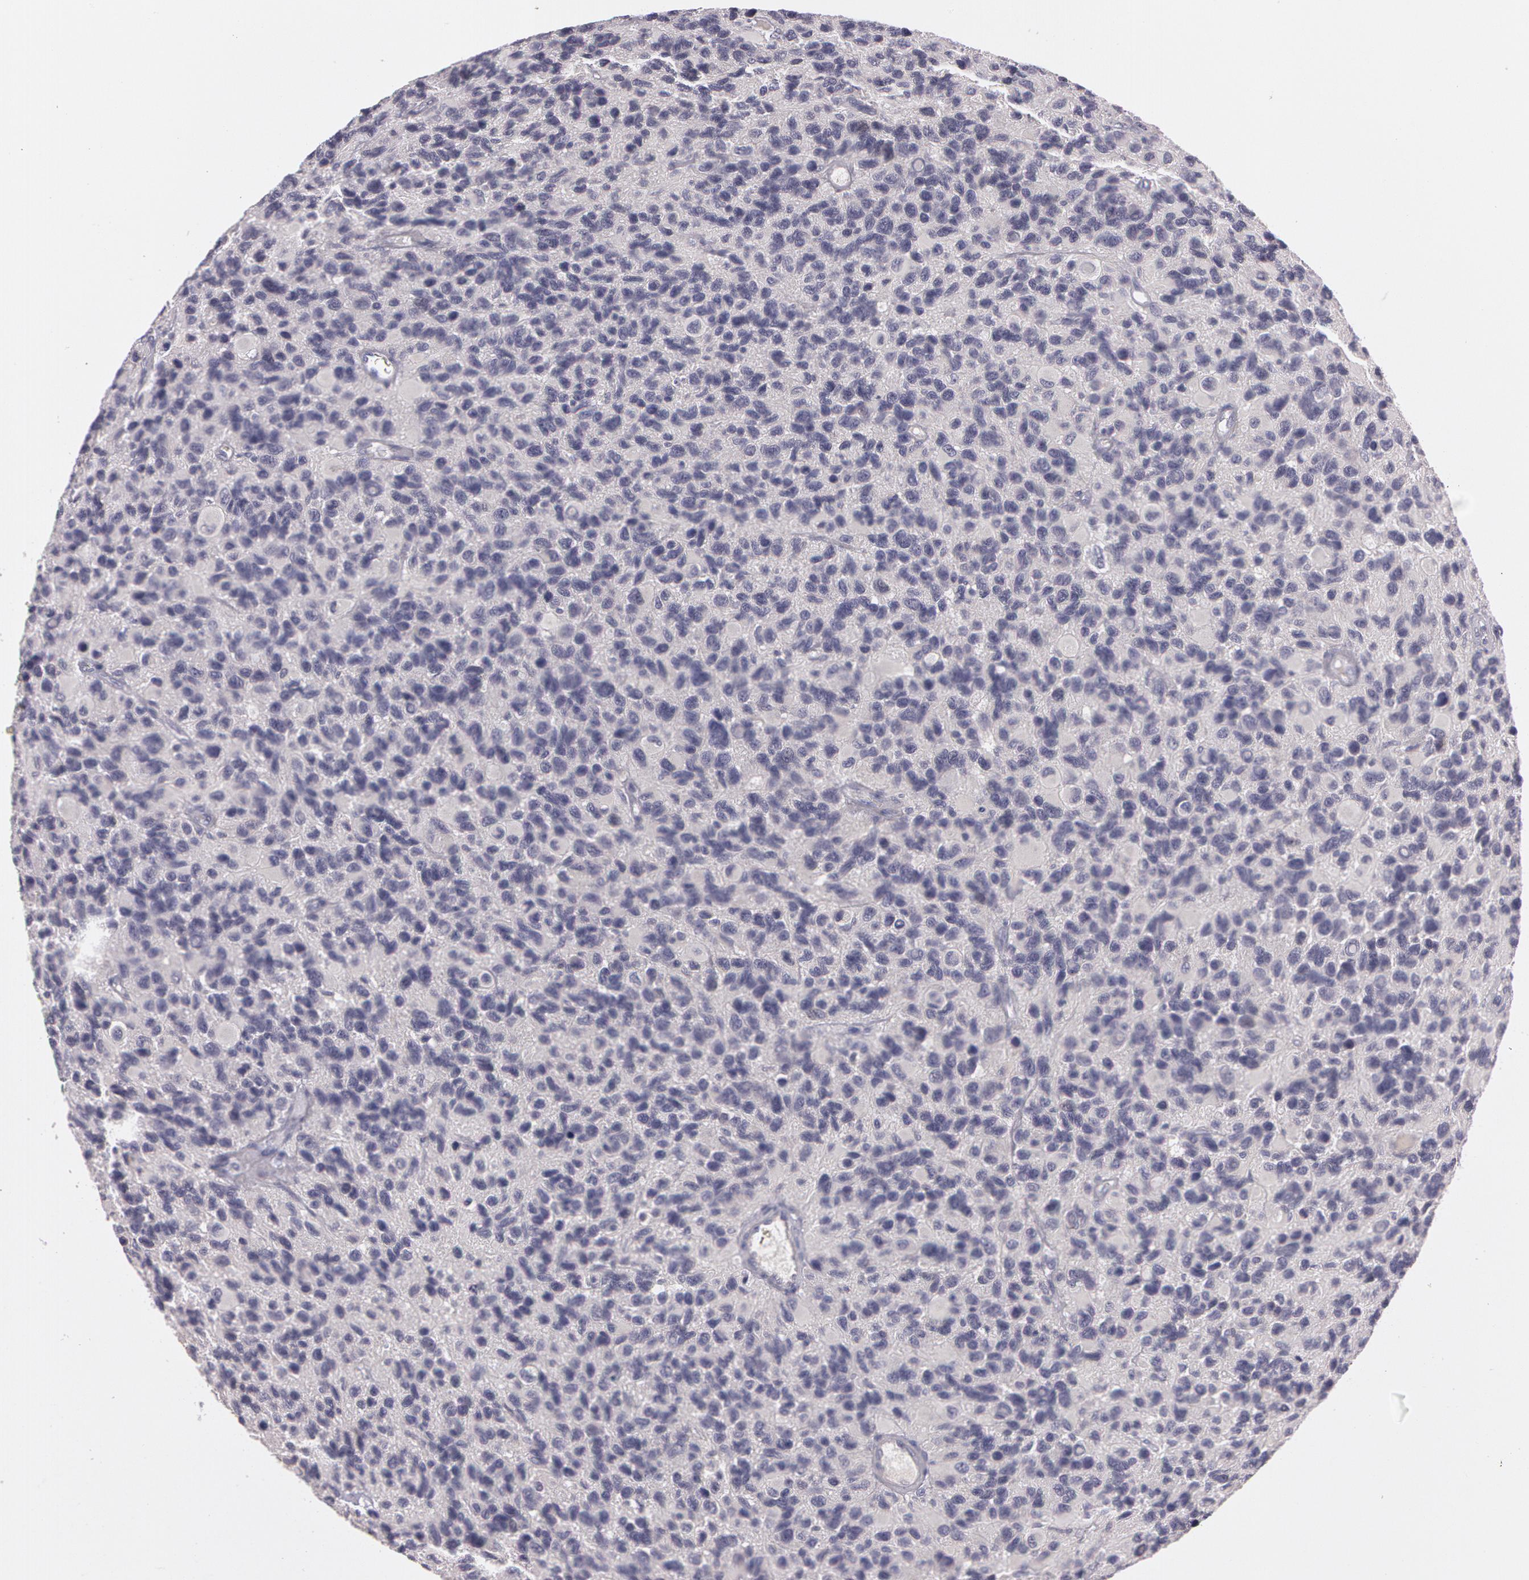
{"staining": {"intensity": "negative", "quantity": "none", "location": "none"}, "tissue": "glioma", "cell_type": "Tumor cells", "image_type": "cancer", "snomed": [{"axis": "morphology", "description": "Glioma, malignant, High grade"}, {"axis": "topography", "description": "Brain"}], "caption": "A histopathology image of human malignant glioma (high-grade) is negative for staining in tumor cells.", "gene": "MXRA5", "patient": {"sex": "male", "age": 77}}